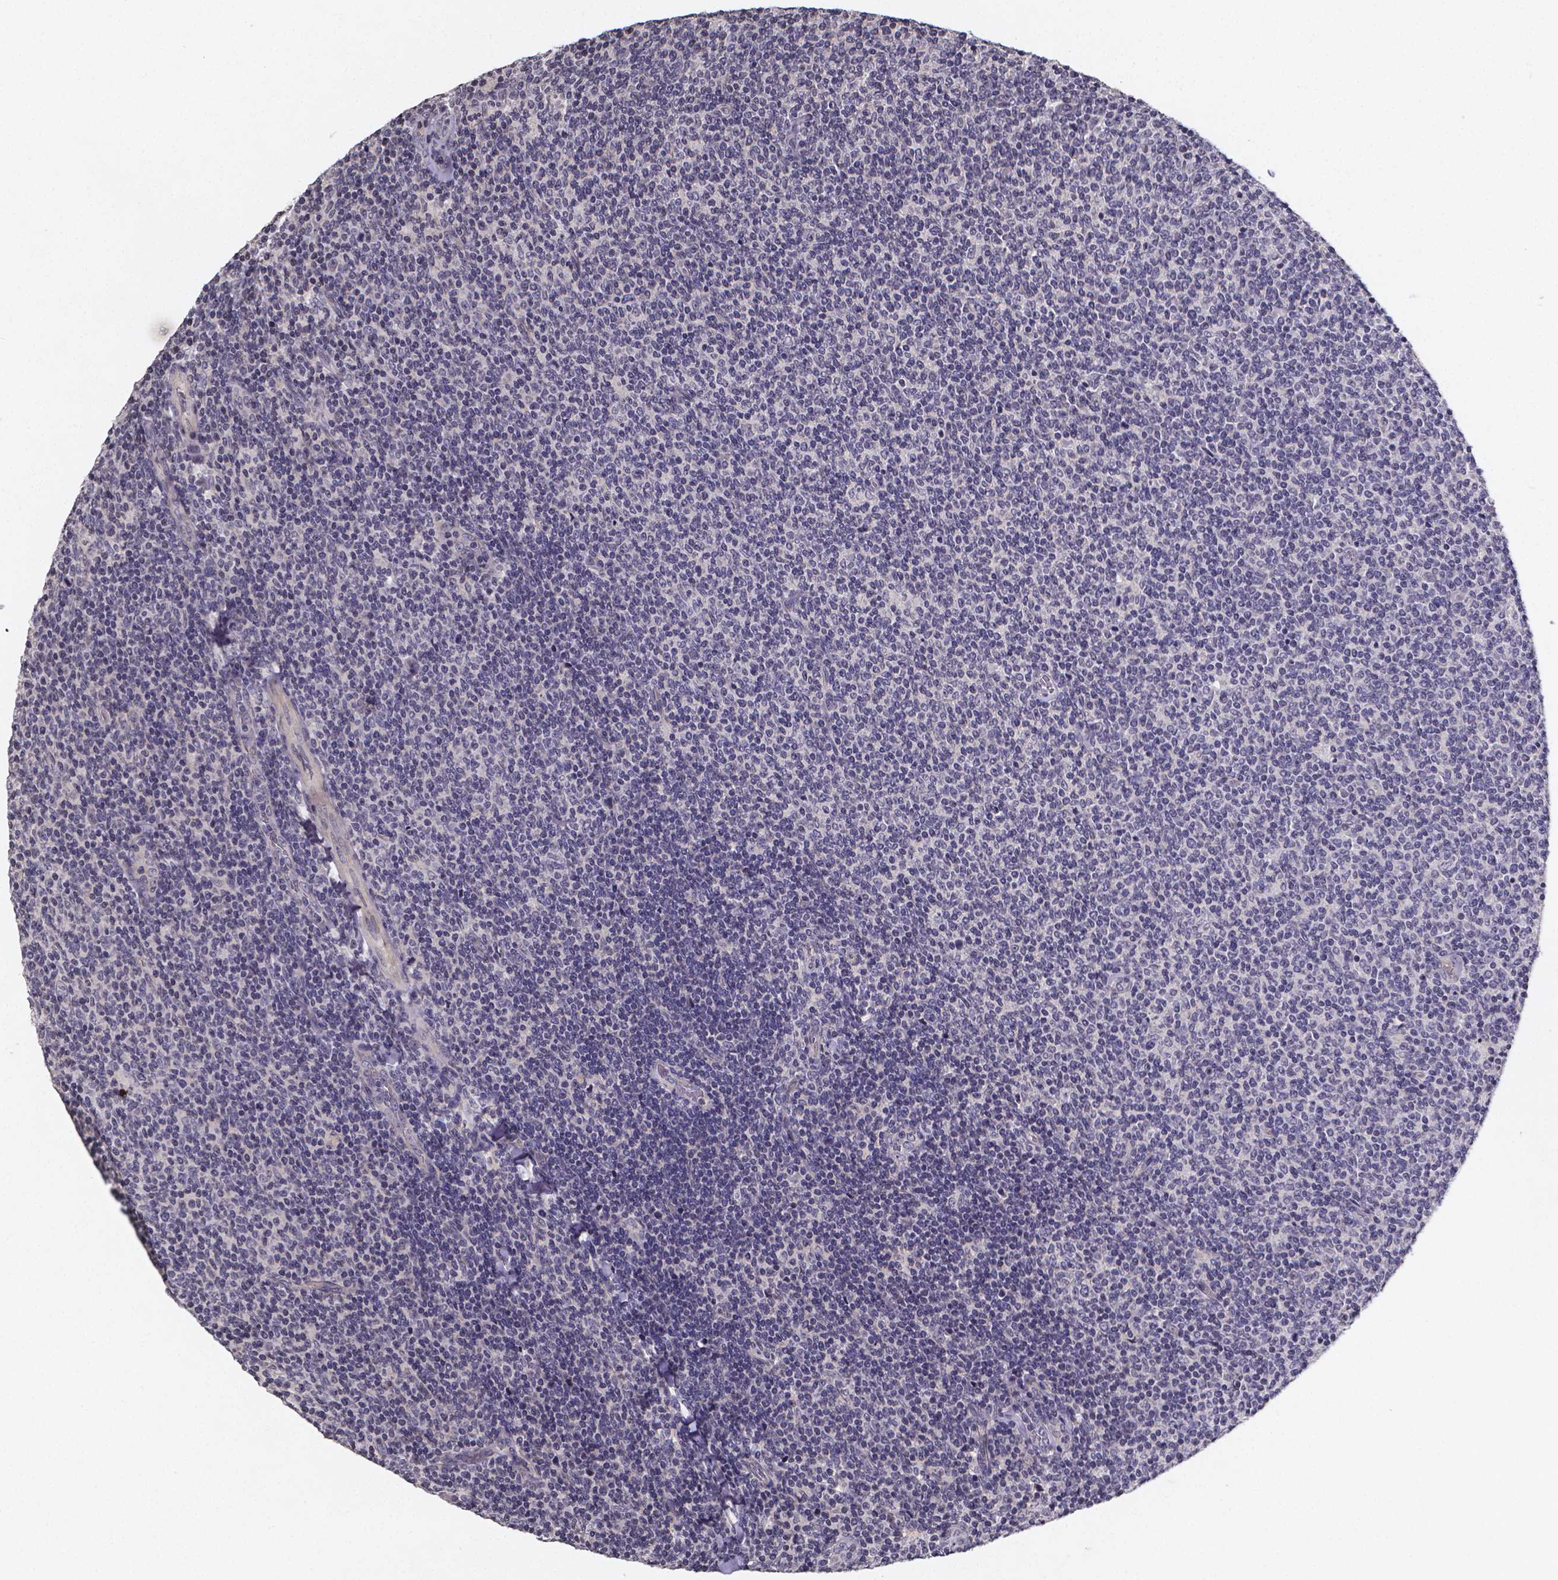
{"staining": {"intensity": "negative", "quantity": "none", "location": "none"}, "tissue": "lymphoma", "cell_type": "Tumor cells", "image_type": "cancer", "snomed": [{"axis": "morphology", "description": "Malignant lymphoma, non-Hodgkin's type, Low grade"}, {"axis": "topography", "description": "Lymph node"}], "caption": "Immunohistochemistry image of human low-grade malignant lymphoma, non-Hodgkin's type stained for a protein (brown), which shows no expression in tumor cells.", "gene": "TP73", "patient": {"sex": "male", "age": 52}}